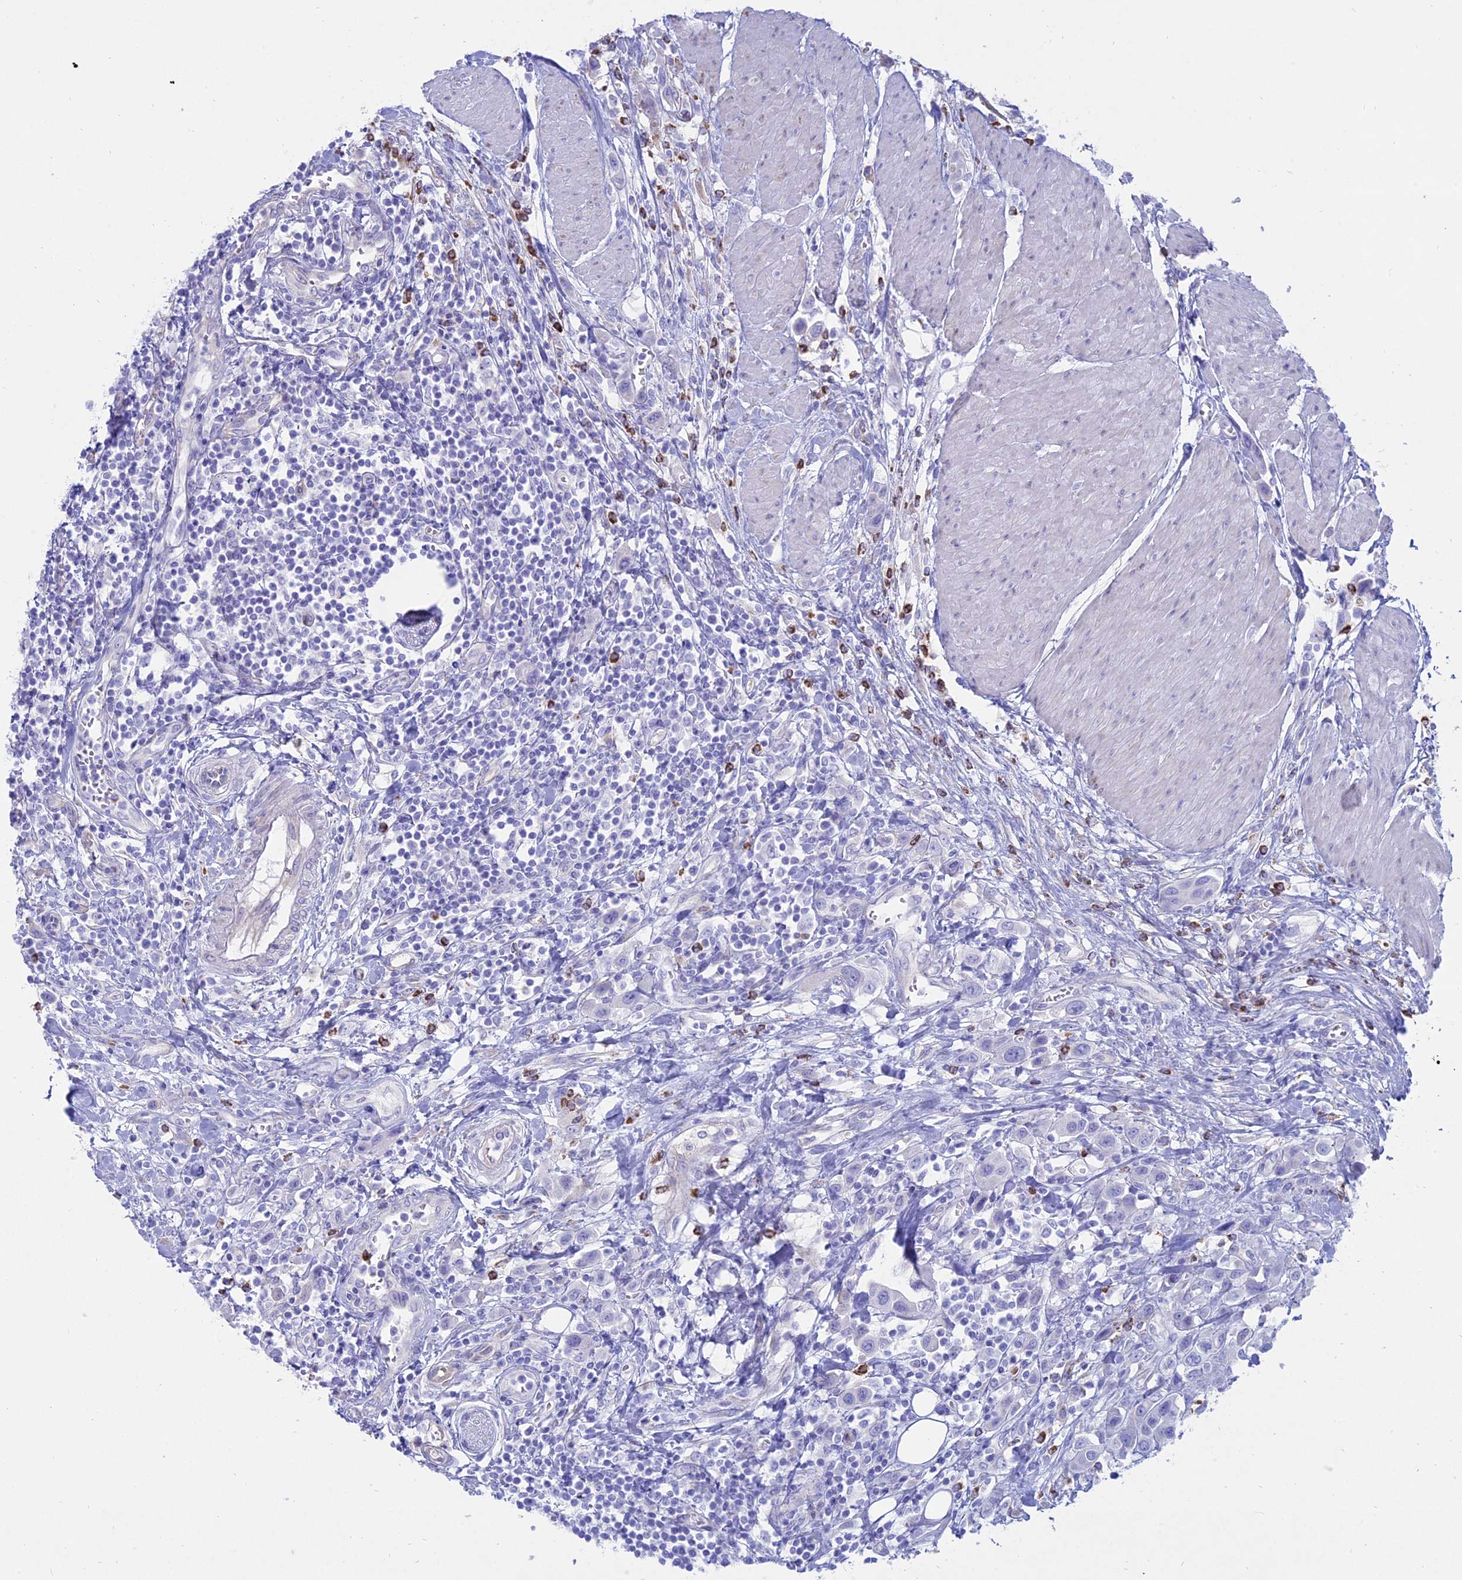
{"staining": {"intensity": "negative", "quantity": "none", "location": "none"}, "tissue": "urothelial cancer", "cell_type": "Tumor cells", "image_type": "cancer", "snomed": [{"axis": "morphology", "description": "Urothelial carcinoma, High grade"}, {"axis": "topography", "description": "Urinary bladder"}], "caption": "Photomicrograph shows no significant protein positivity in tumor cells of high-grade urothelial carcinoma. The staining is performed using DAB brown chromogen with nuclei counter-stained in using hematoxylin.", "gene": "OR2AE1", "patient": {"sex": "male", "age": 50}}